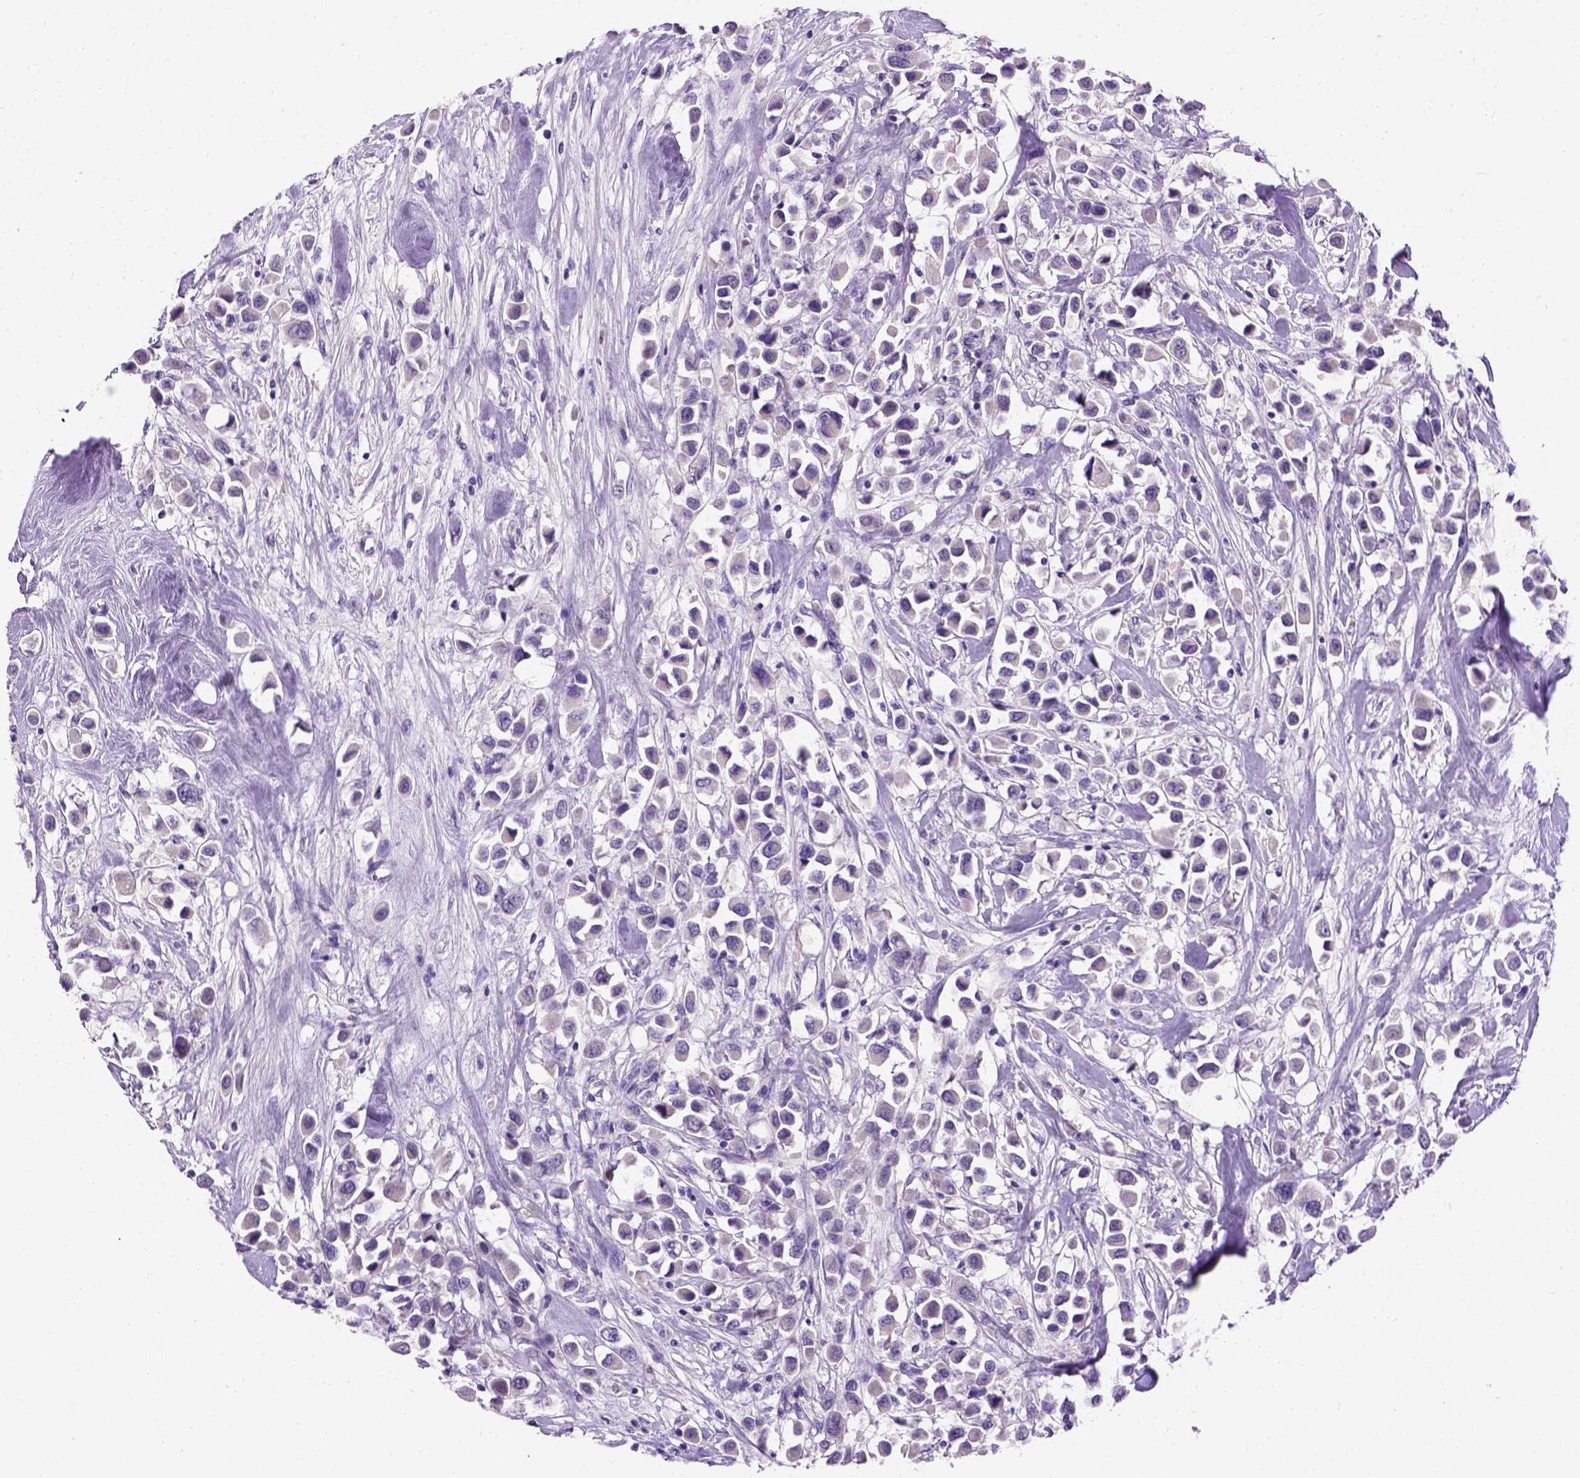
{"staining": {"intensity": "negative", "quantity": "none", "location": "none"}, "tissue": "breast cancer", "cell_type": "Tumor cells", "image_type": "cancer", "snomed": [{"axis": "morphology", "description": "Duct carcinoma"}, {"axis": "topography", "description": "Breast"}], "caption": "Breast cancer (intraductal carcinoma) was stained to show a protein in brown. There is no significant positivity in tumor cells.", "gene": "CDH1", "patient": {"sex": "female", "age": 61}}